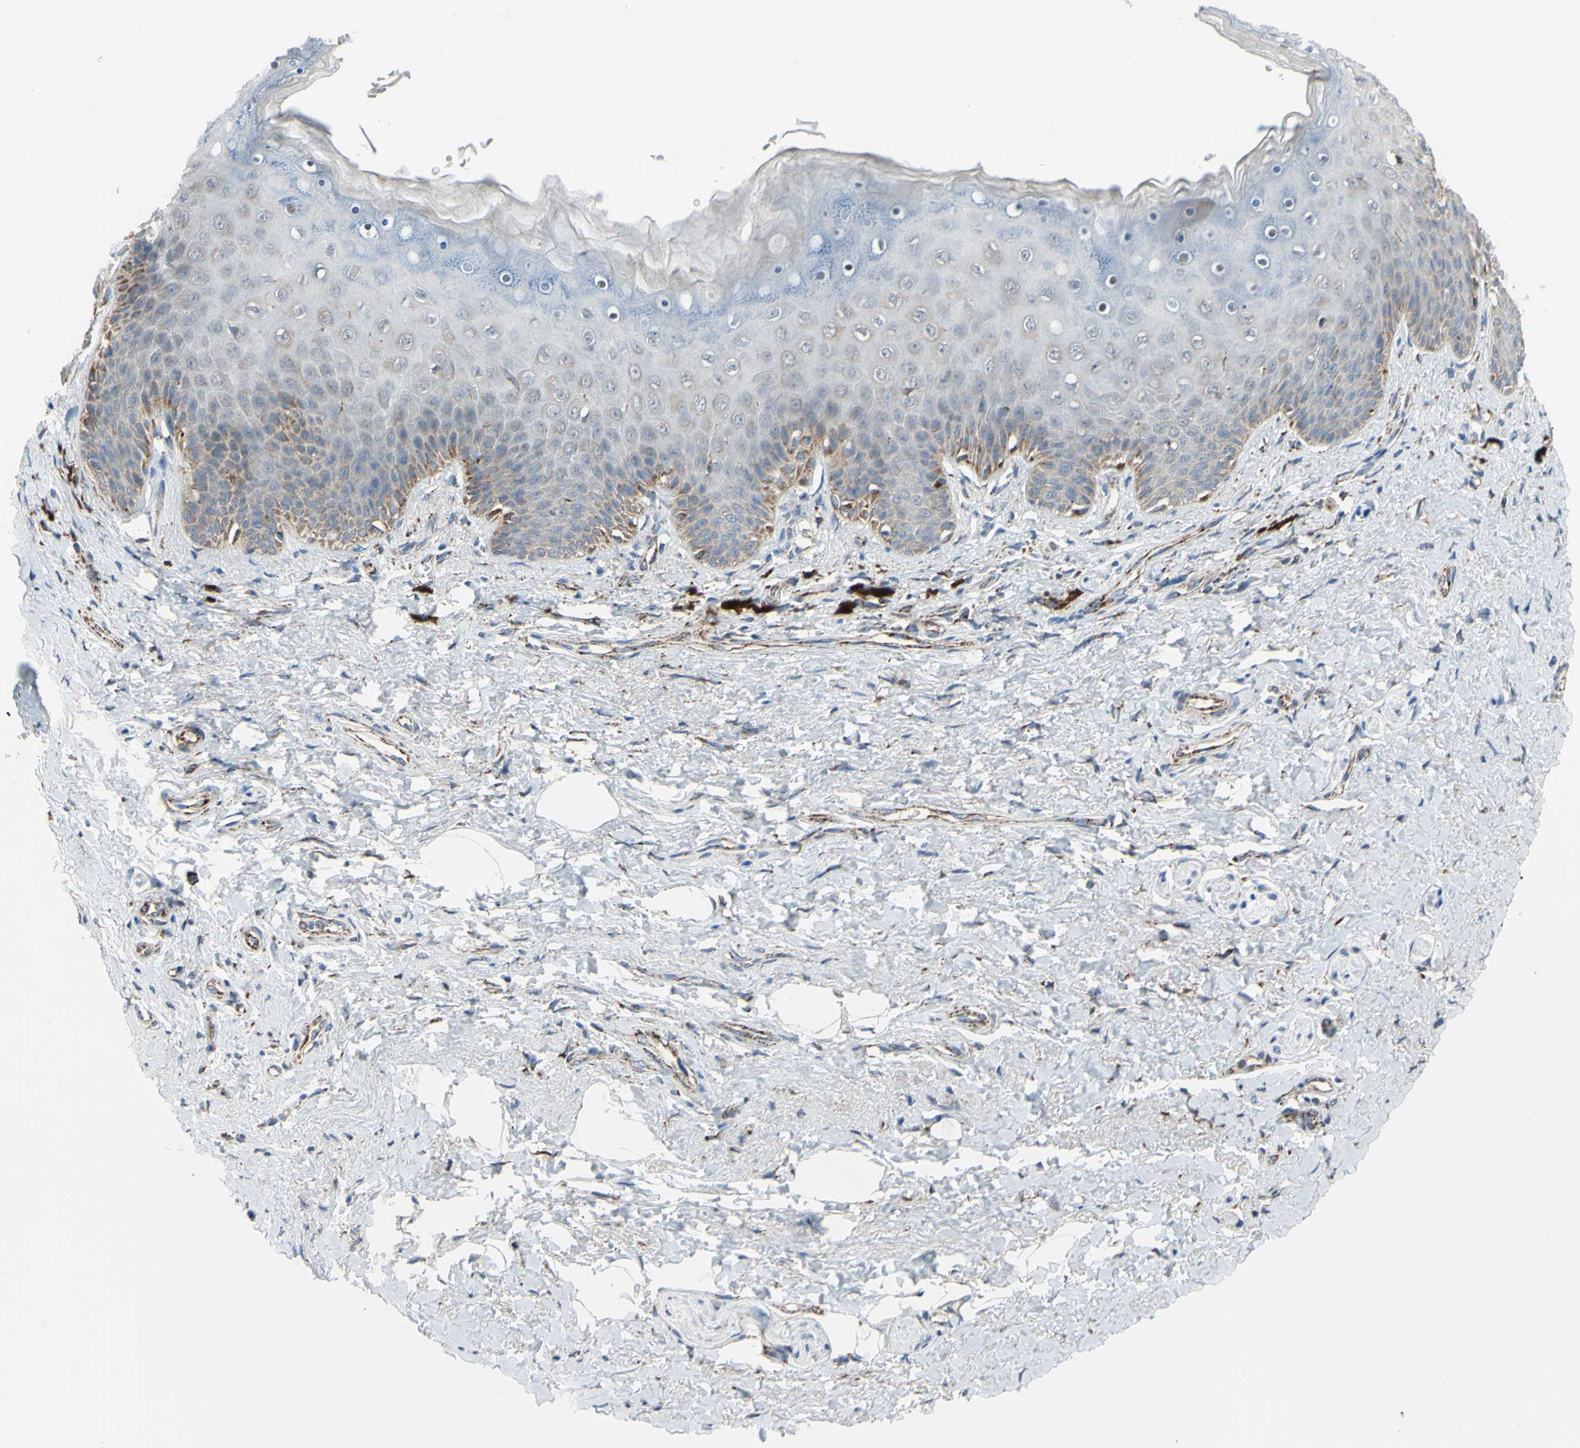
{"staining": {"intensity": "moderate", "quantity": "<25%", "location": "cytoplasmic/membranous"}, "tissue": "skin", "cell_type": "Epidermal cells", "image_type": "normal", "snomed": [{"axis": "morphology", "description": "Normal tissue, NOS"}, {"axis": "topography", "description": "Anal"}], "caption": "Brown immunohistochemical staining in unremarkable skin shows moderate cytoplasmic/membranous staining in approximately <25% of epidermal cells.", "gene": "GLT8D1", "patient": {"sex": "female", "age": 46}}